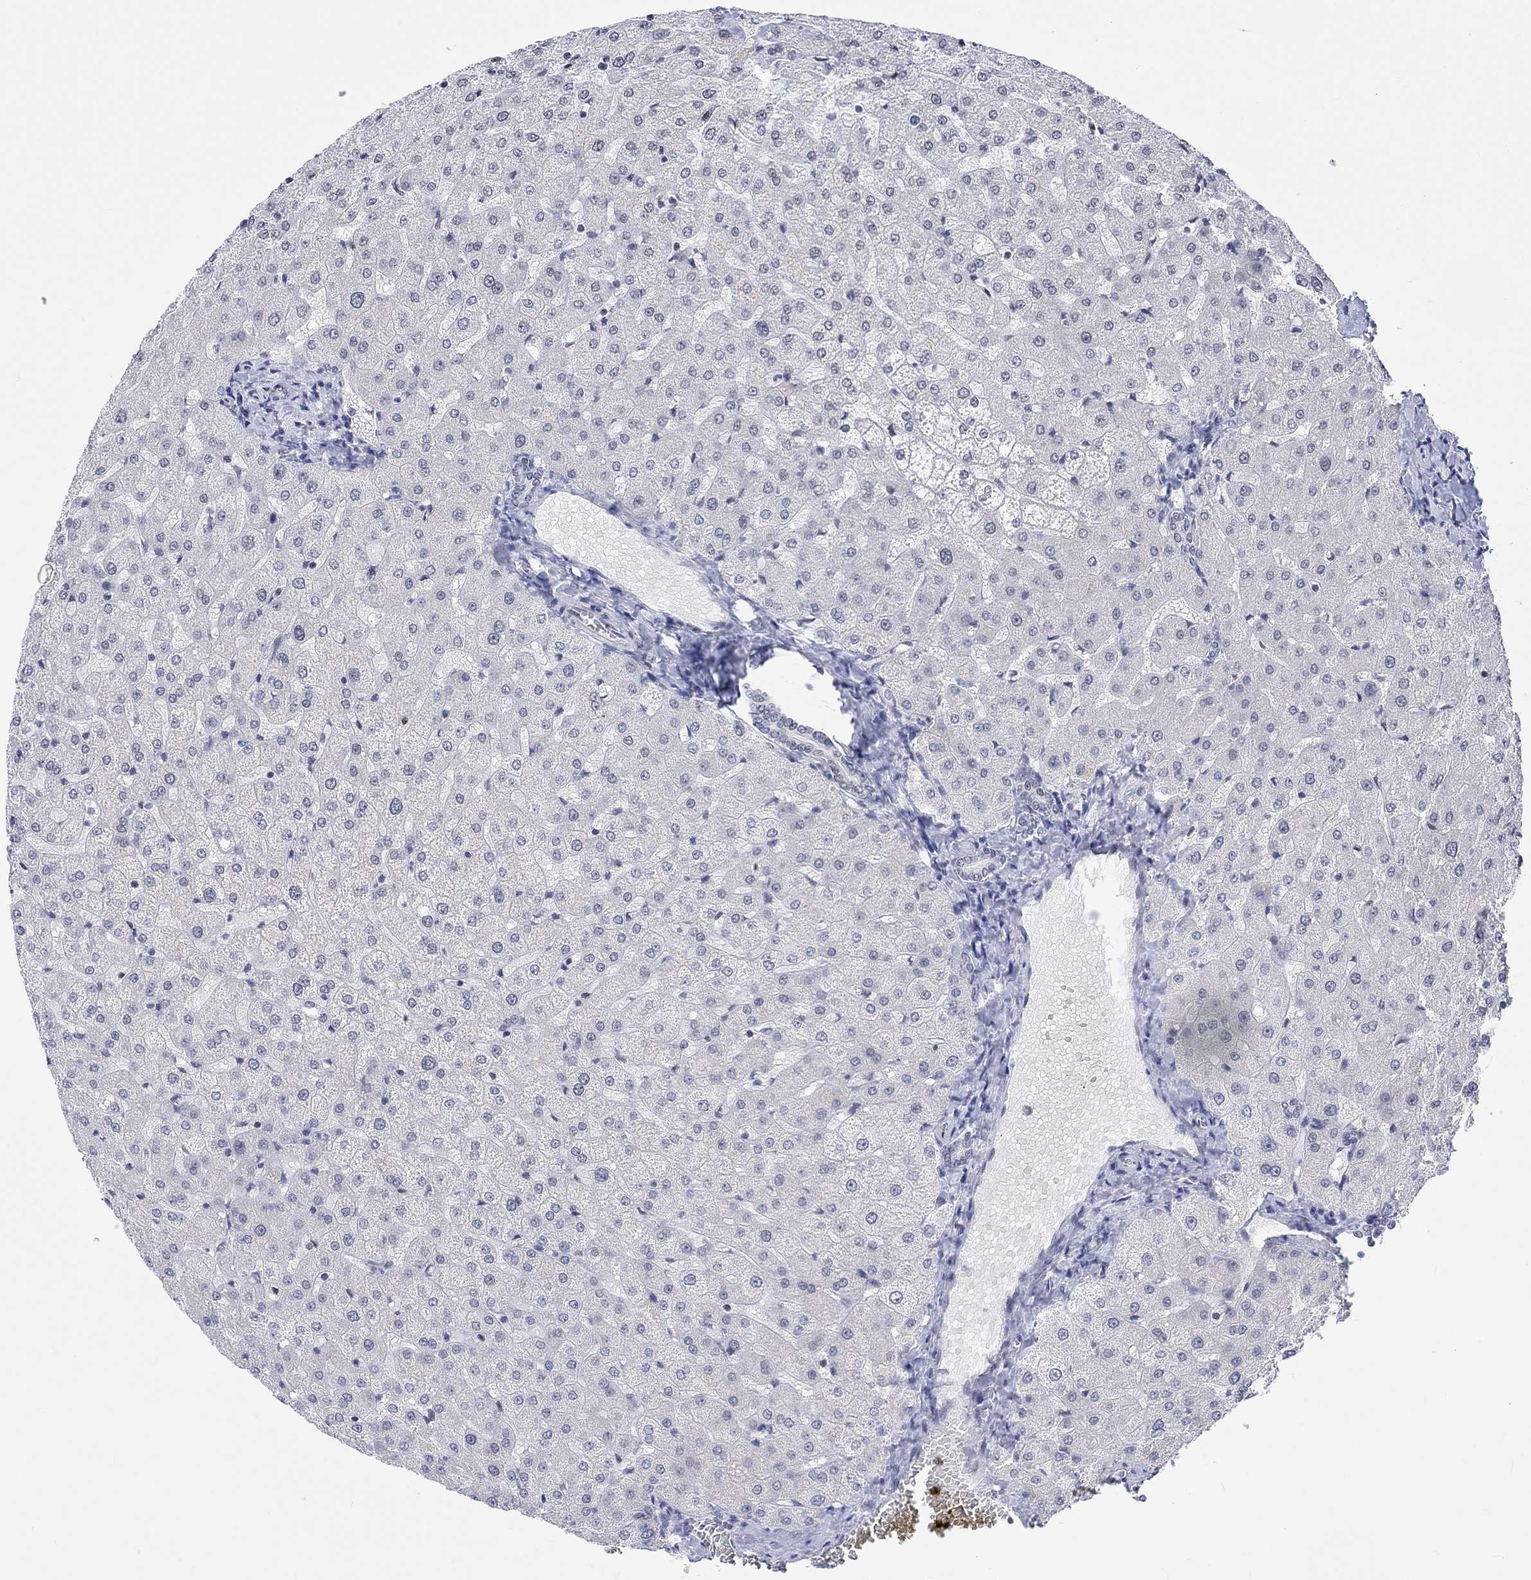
{"staining": {"intensity": "negative", "quantity": "none", "location": "none"}, "tissue": "liver", "cell_type": "Cholangiocytes", "image_type": "normal", "snomed": [{"axis": "morphology", "description": "Normal tissue, NOS"}, {"axis": "topography", "description": "Liver"}], "caption": "Immunohistochemistry image of unremarkable liver: liver stained with DAB (3,3'-diaminobenzidine) reveals no significant protein positivity in cholangiocytes. (Stains: DAB (3,3'-diaminobenzidine) IHC with hematoxylin counter stain, Microscopy: brightfield microscopy at high magnification).", "gene": "DCX", "patient": {"sex": "female", "age": 50}}